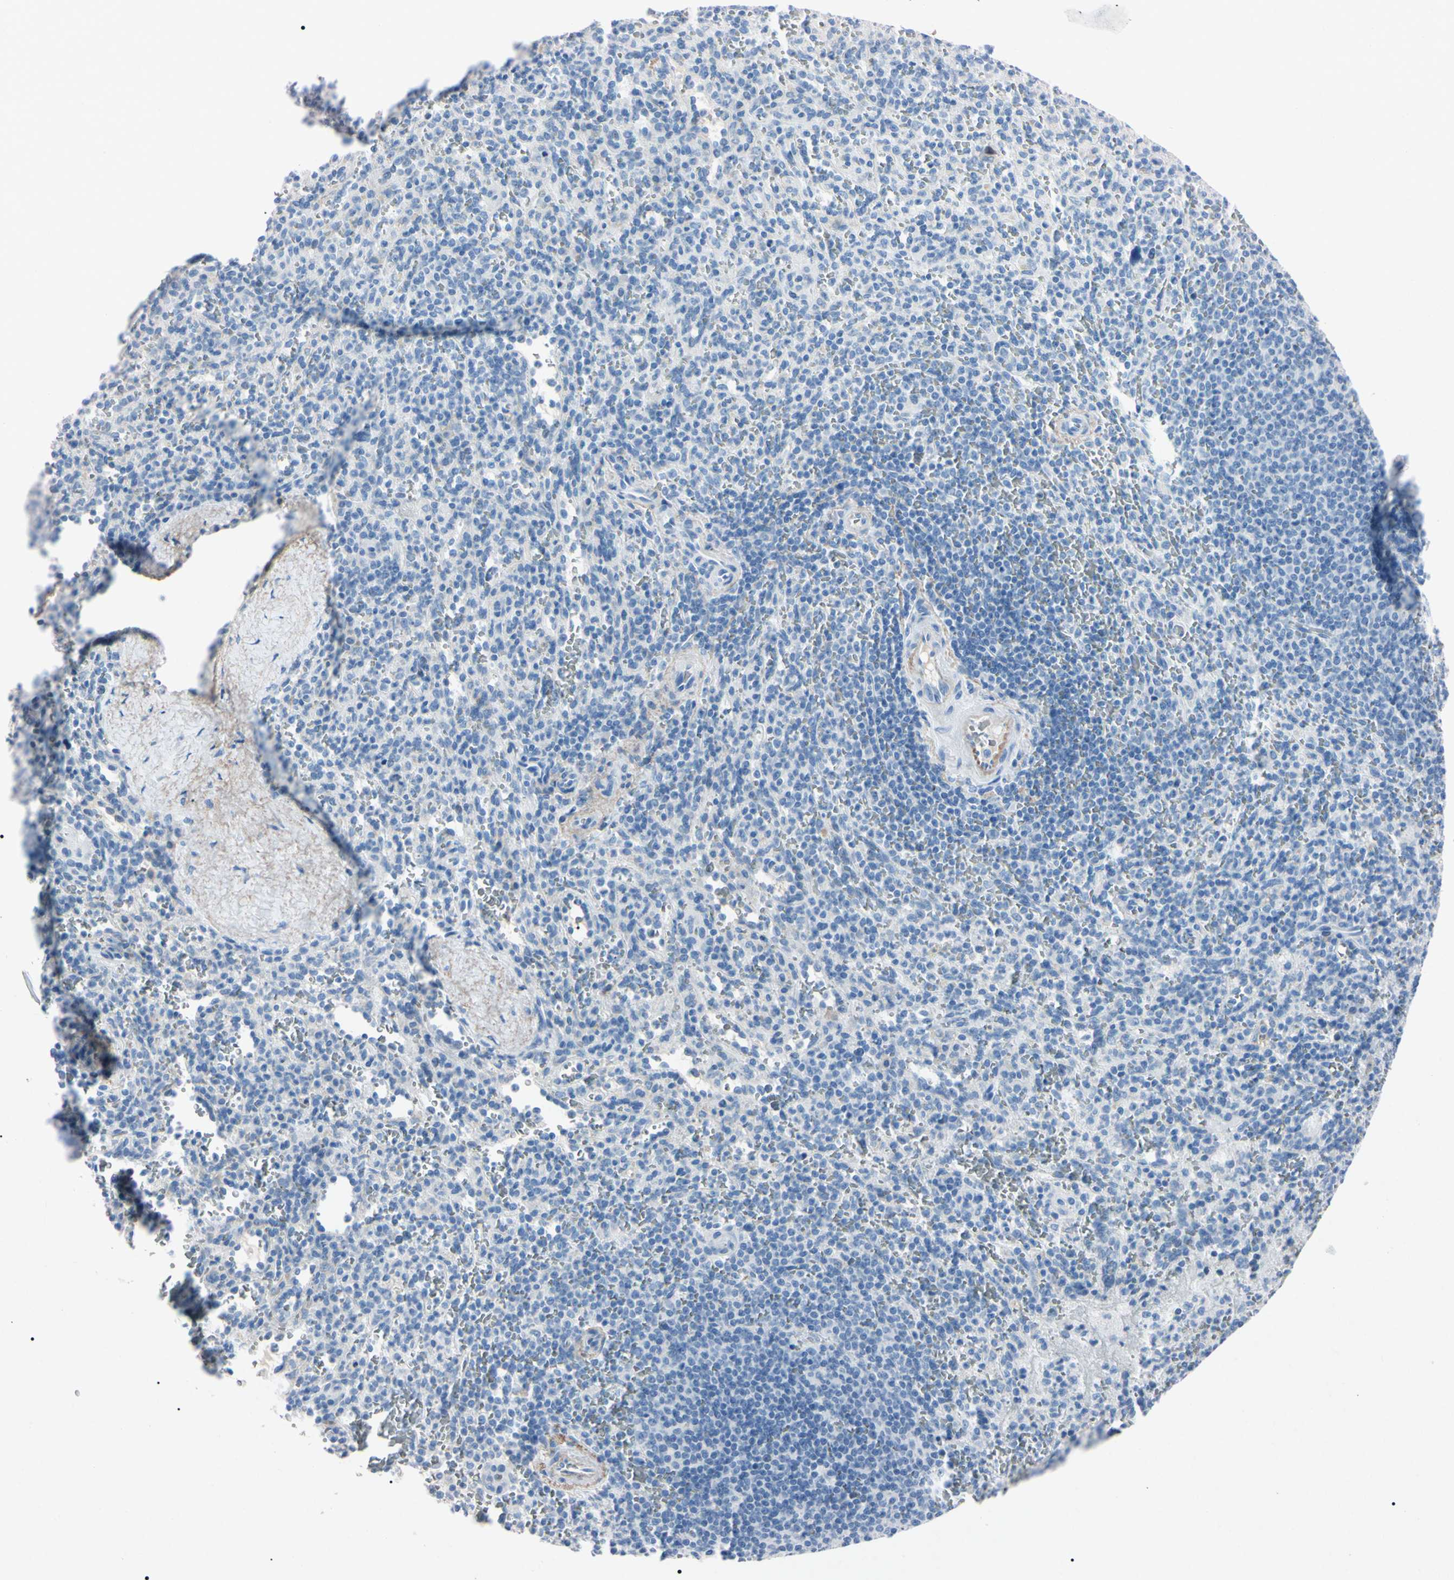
{"staining": {"intensity": "negative", "quantity": "none", "location": "none"}, "tissue": "spleen", "cell_type": "Cells in red pulp", "image_type": "normal", "snomed": [{"axis": "morphology", "description": "Normal tissue, NOS"}, {"axis": "topography", "description": "Spleen"}], "caption": "Image shows no significant protein staining in cells in red pulp of normal spleen. (Immunohistochemistry, brightfield microscopy, high magnification).", "gene": "ELN", "patient": {"sex": "male", "age": 36}}